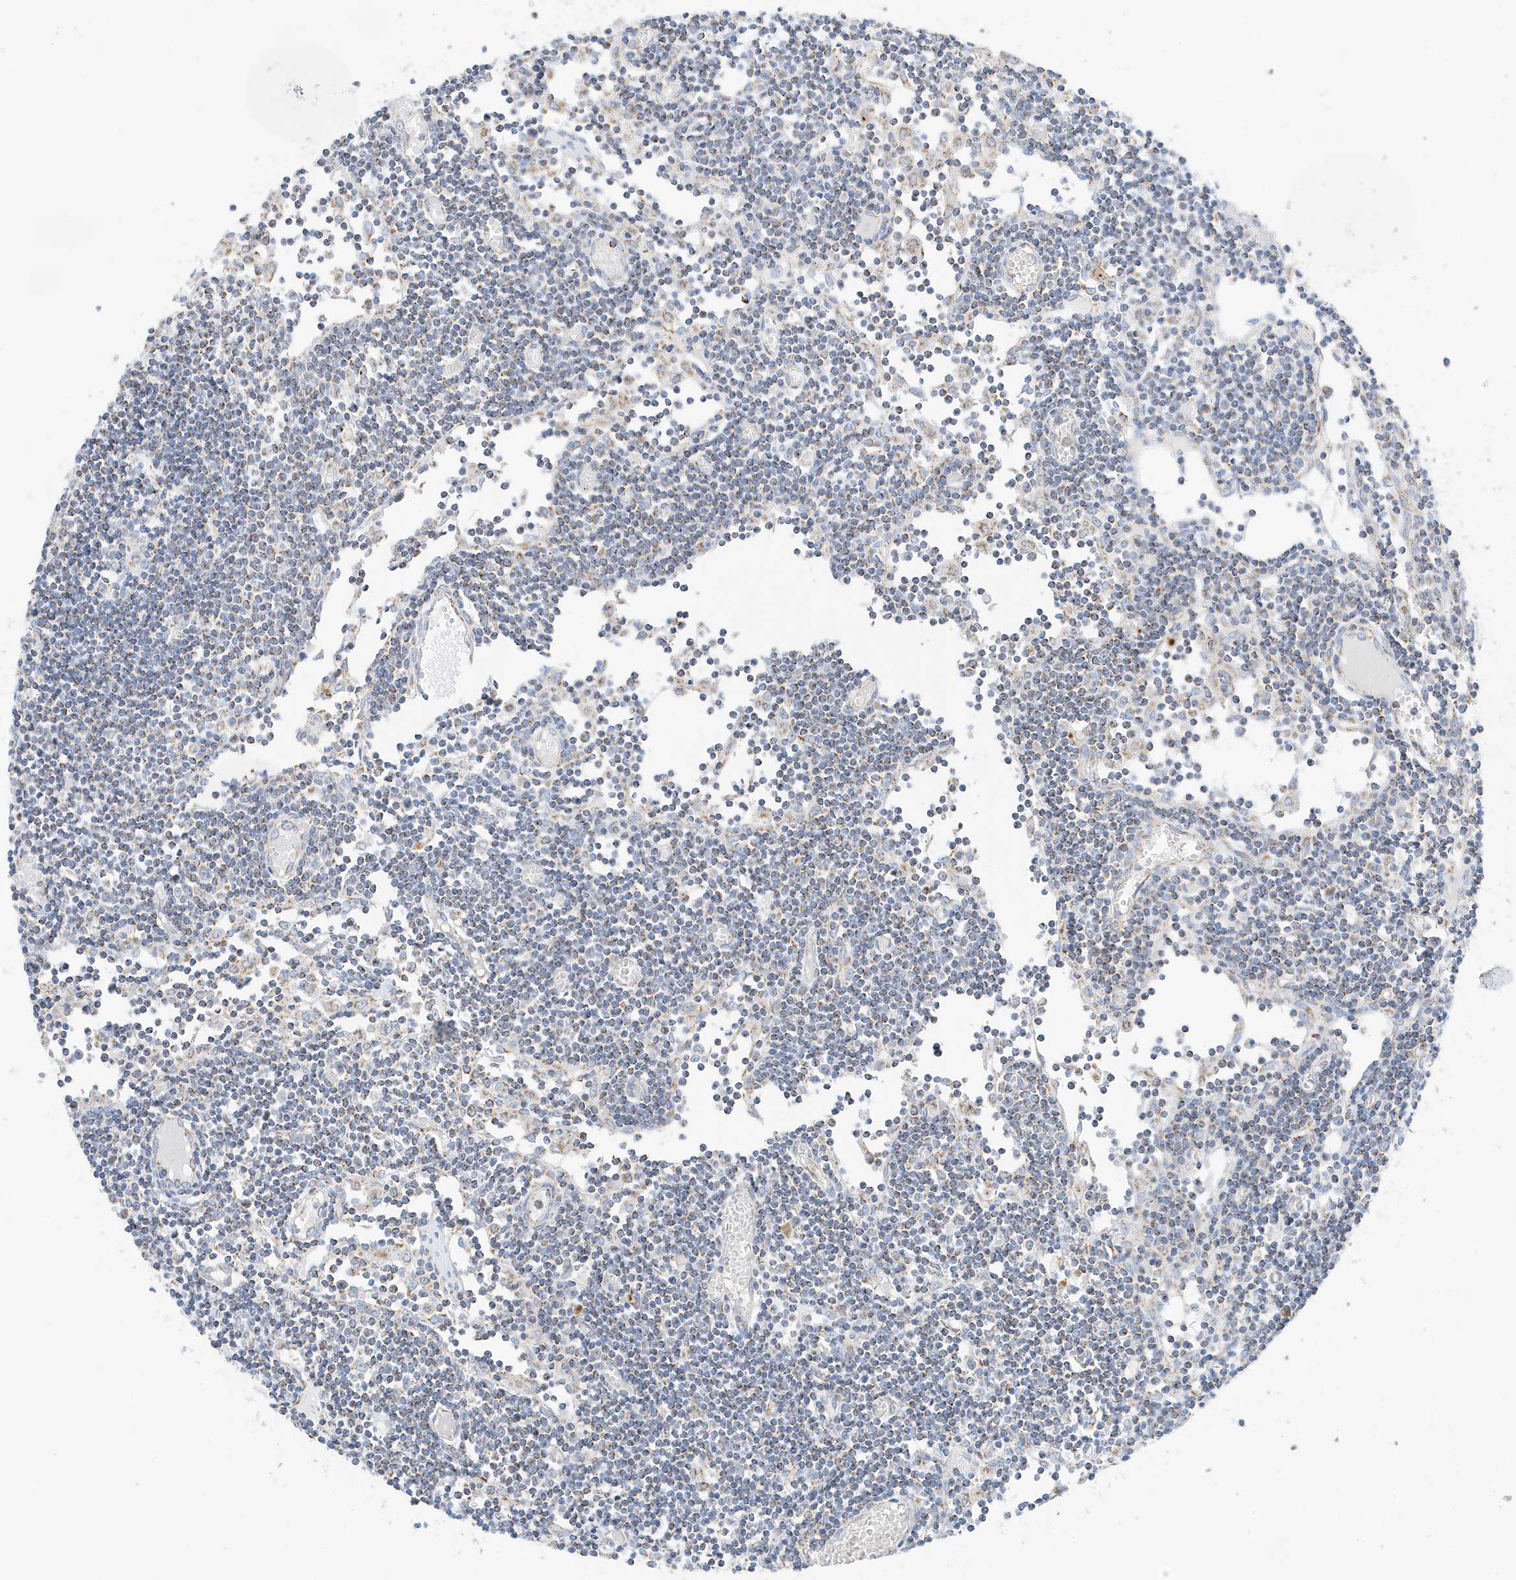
{"staining": {"intensity": "moderate", "quantity": "<25%", "location": "cytoplasmic/membranous"}, "tissue": "lymph node", "cell_type": "Germinal center cells", "image_type": "normal", "snomed": [{"axis": "morphology", "description": "Normal tissue, NOS"}, {"axis": "topography", "description": "Lymph node"}], "caption": "Protein staining of unremarkable lymph node reveals moderate cytoplasmic/membranous positivity in approximately <25% of germinal center cells. (DAB (3,3'-diaminobenzidine) = brown stain, brightfield microscopy at high magnification).", "gene": "CAPN13", "patient": {"sex": "female", "age": 11}}